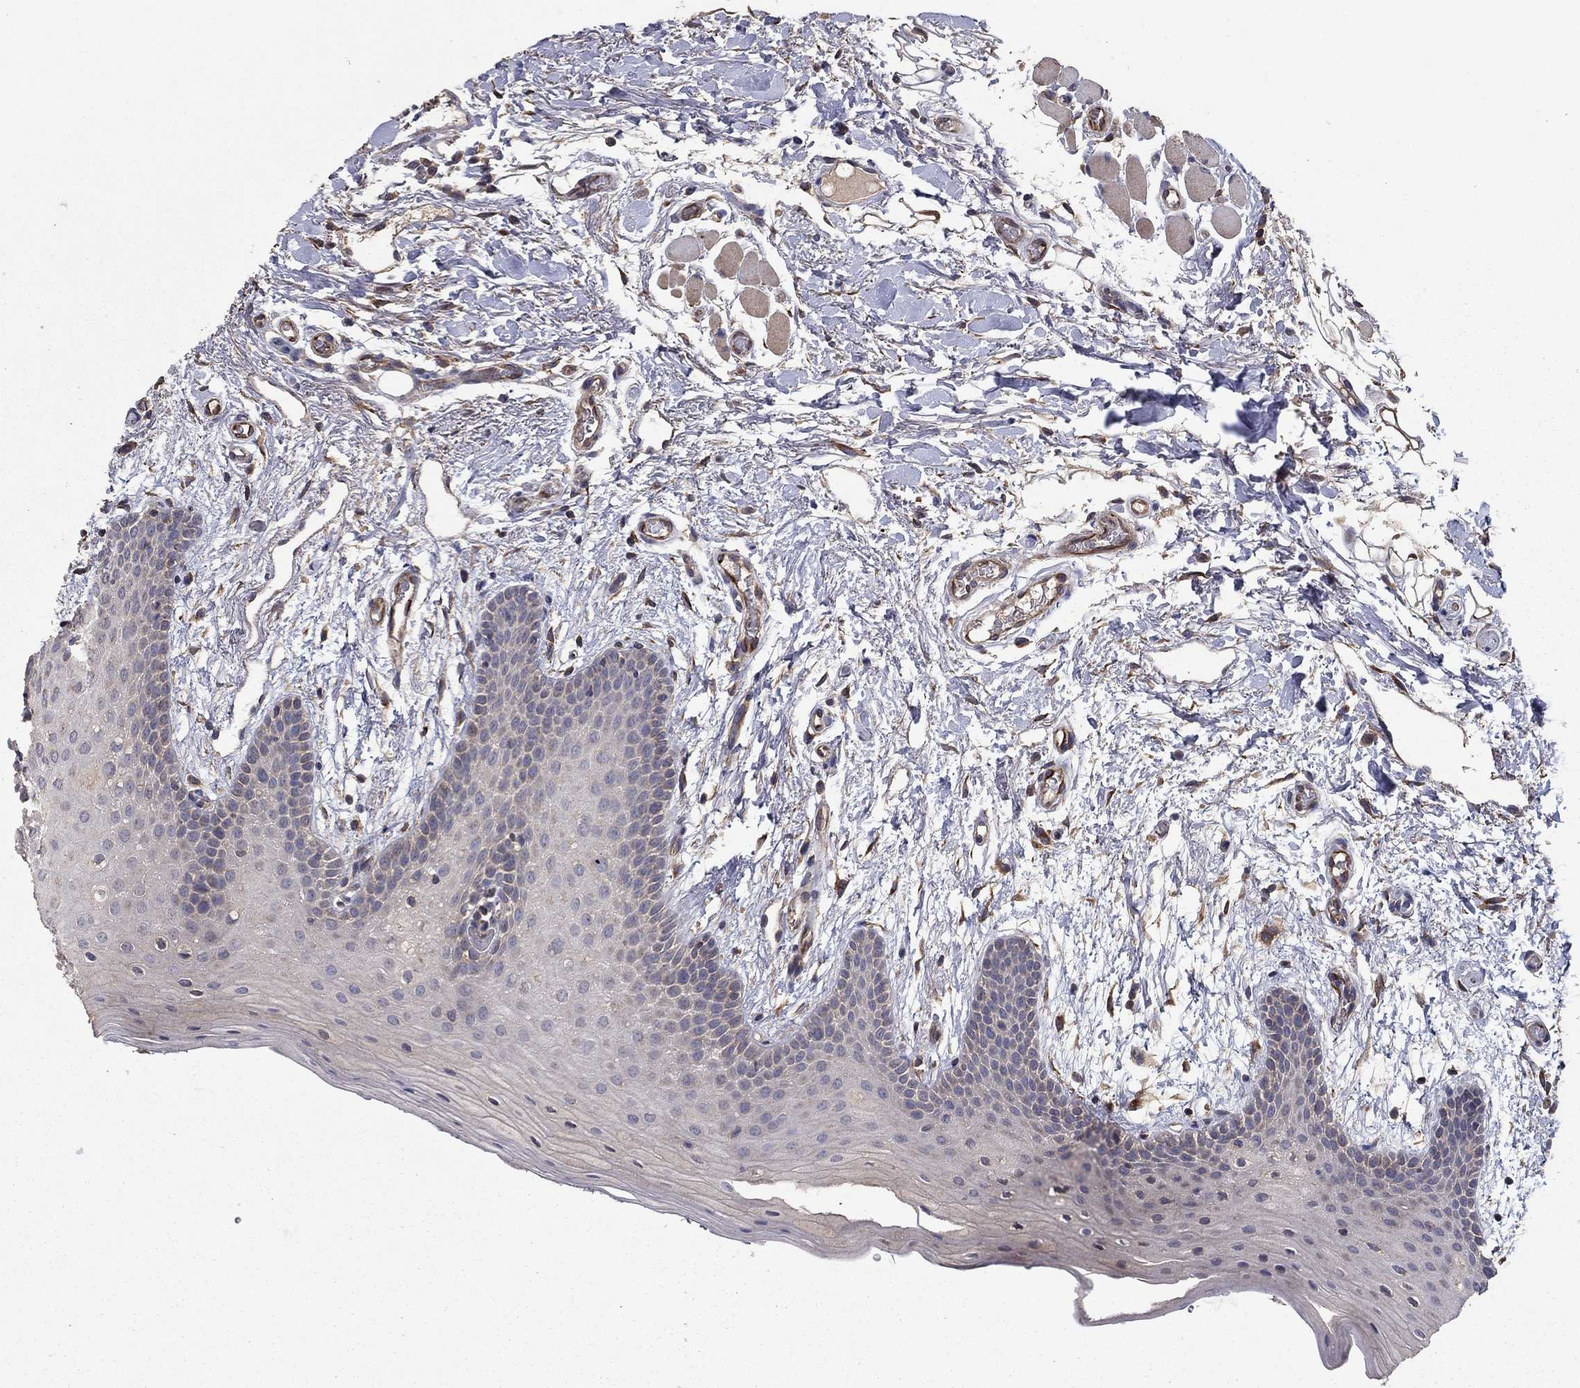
{"staining": {"intensity": "negative", "quantity": "none", "location": "none"}, "tissue": "oral mucosa", "cell_type": "Squamous epithelial cells", "image_type": "normal", "snomed": [{"axis": "morphology", "description": "Normal tissue, NOS"}, {"axis": "topography", "description": "Oral tissue"}, {"axis": "topography", "description": "Tounge, NOS"}], "caption": "High magnification brightfield microscopy of benign oral mucosa stained with DAB (3,3'-diaminobenzidine) (brown) and counterstained with hematoxylin (blue): squamous epithelial cells show no significant staining. Brightfield microscopy of immunohistochemistry stained with DAB (brown) and hematoxylin (blue), captured at high magnification.", "gene": "FLT4", "patient": {"sex": "female", "age": 86}}